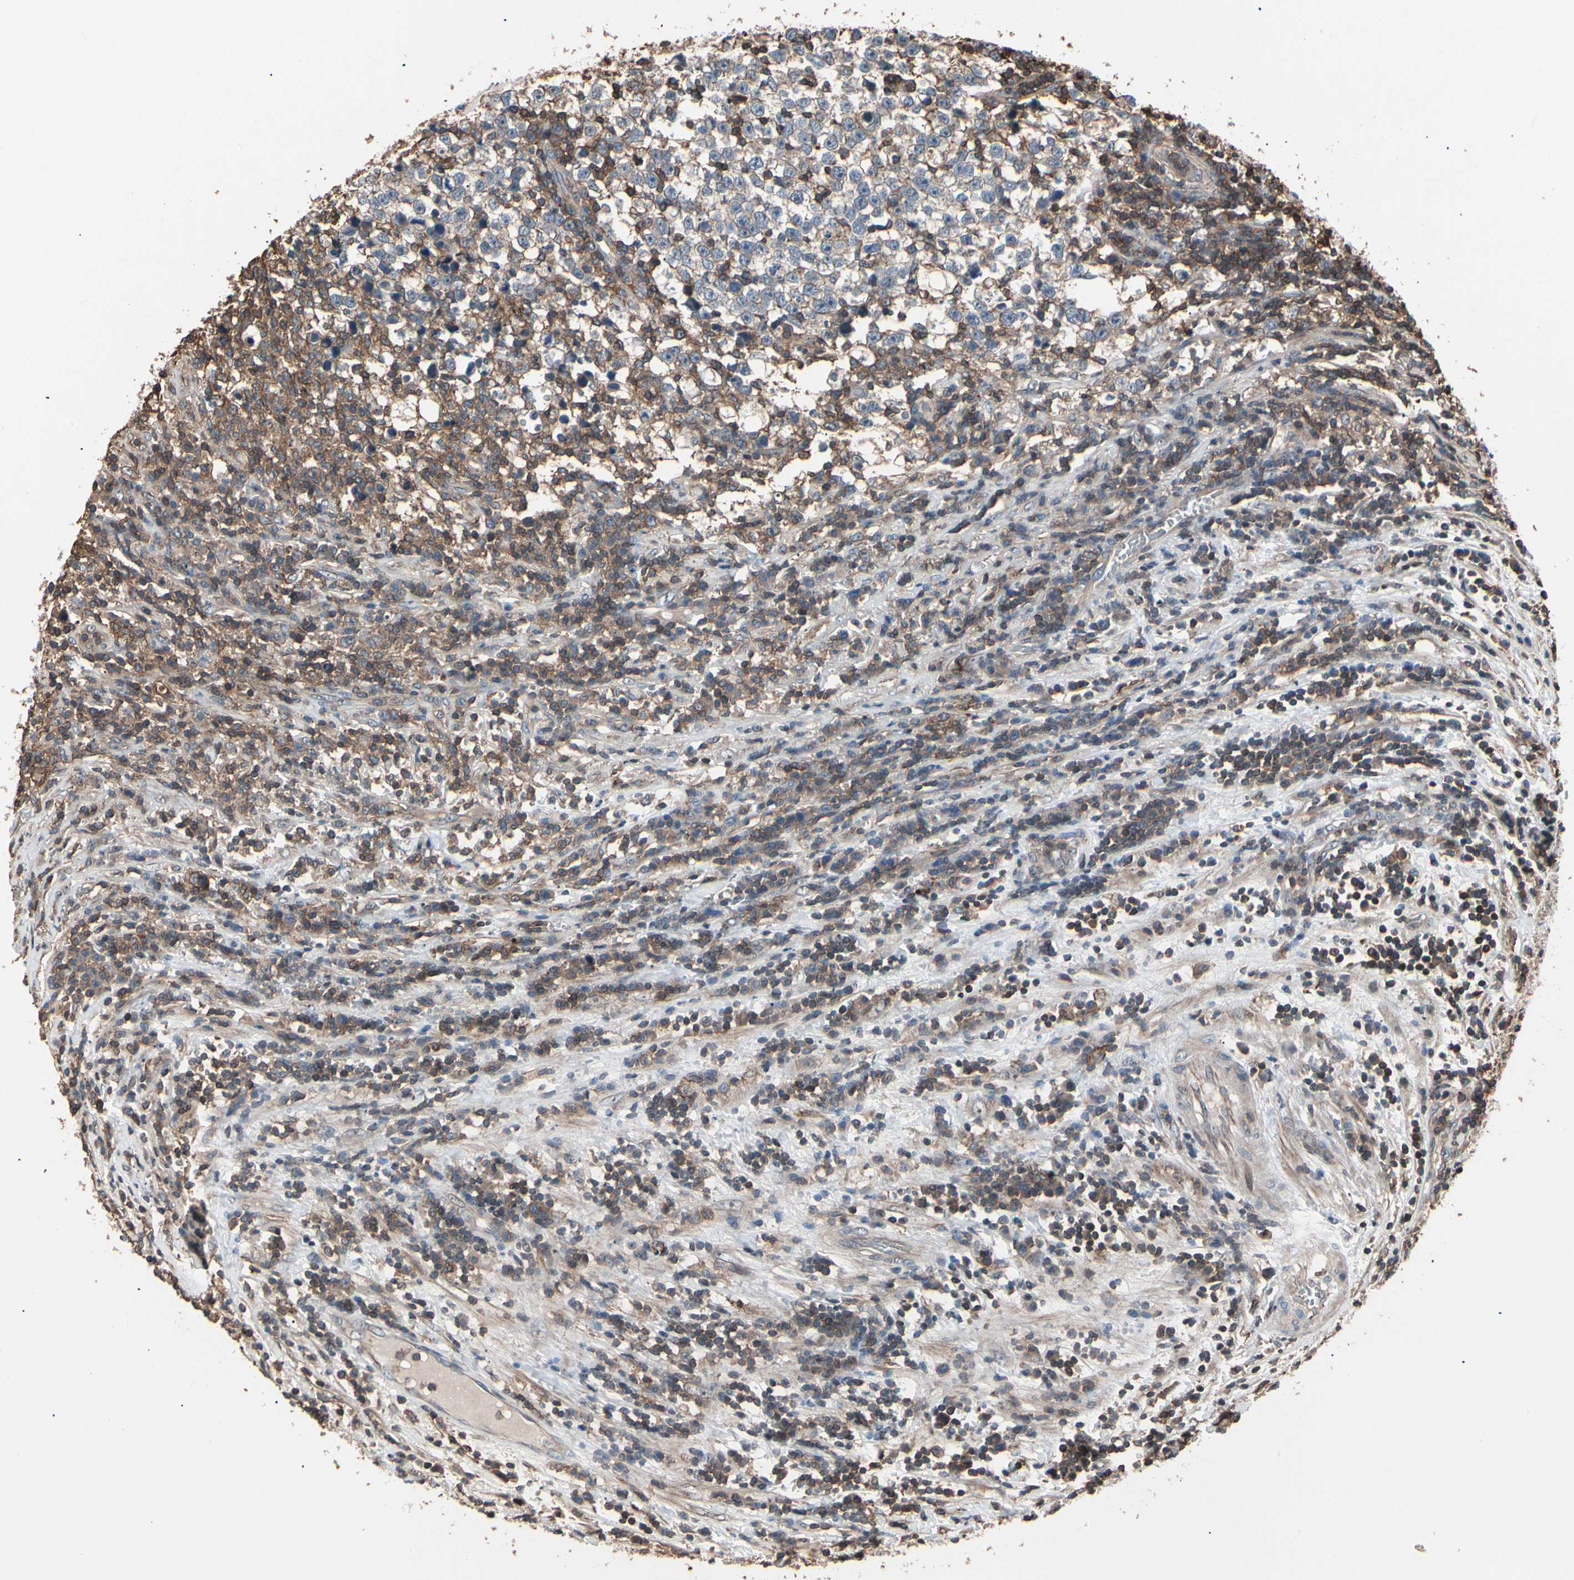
{"staining": {"intensity": "negative", "quantity": "none", "location": "none"}, "tissue": "testis cancer", "cell_type": "Tumor cells", "image_type": "cancer", "snomed": [{"axis": "morphology", "description": "Seminoma, NOS"}, {"axis": "topography", "description": "Testis"}], "caption": "The histopathology image reveals no staining of tumor cells in seminoma (testis).", "gene": "MAPK13", "patient": {"sex": "male", "age": 43}}